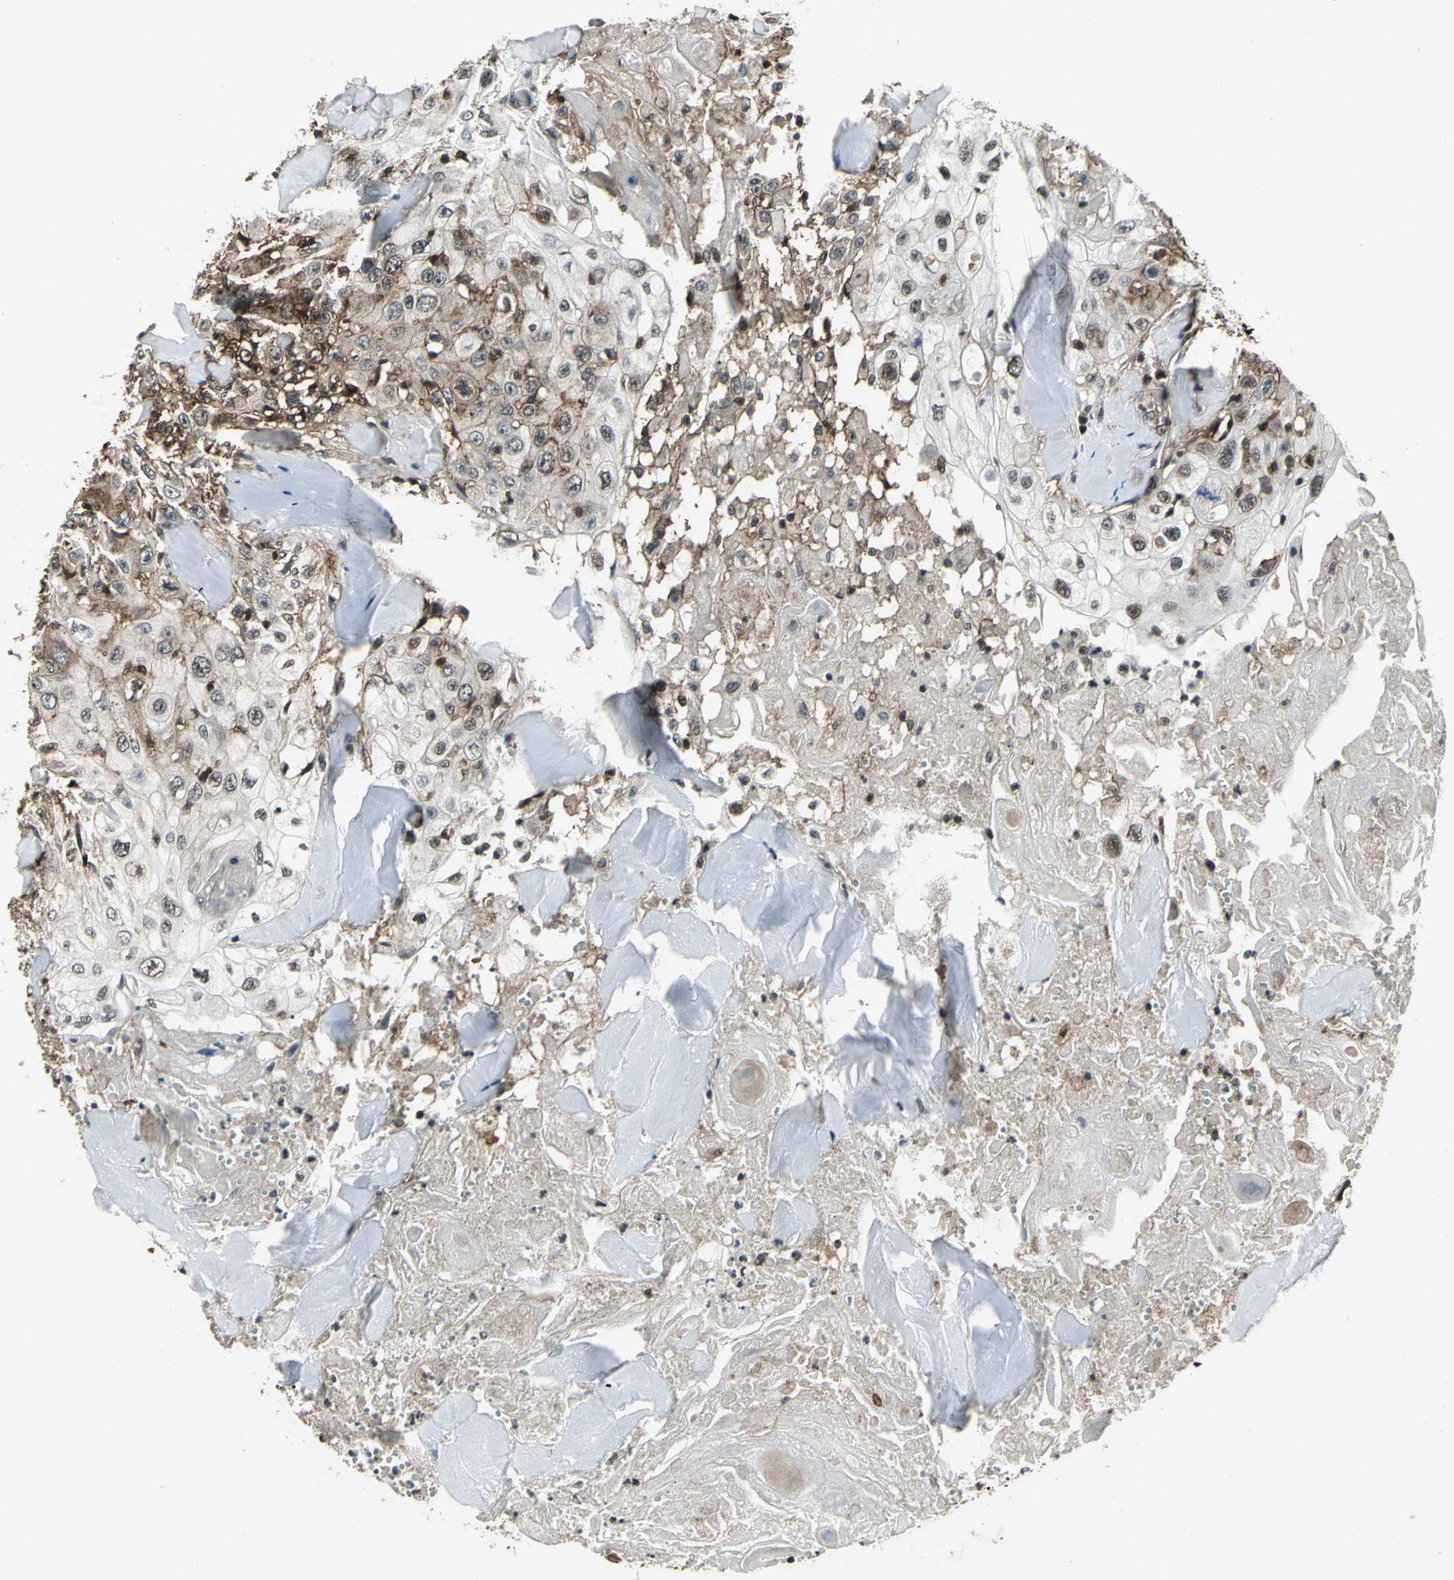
{"staining": {"intensity": "moderate", "quantity": "25%-75%", "location": "cytoplasmic/membranous"}, "tissue": "skin cancer", "cell_type": "Tumor cells", "image_type": "cancer", "snomed": [{"axis": "morphology", "description": "Squamous cell carcinoma, NOS"}, {"axis": "topography", "description": "Skin"}], "caption": "Immunohistochemistry (IHC) (DAB (3,3'-diaminobenzidine)) staining of human skin cancer exhibits moderate cytoplasmic/membranous protein expression in about 25%-75% of tumor cells.", "gene": "NR2C2", "patient": {"sex": "male", "age": 86}}